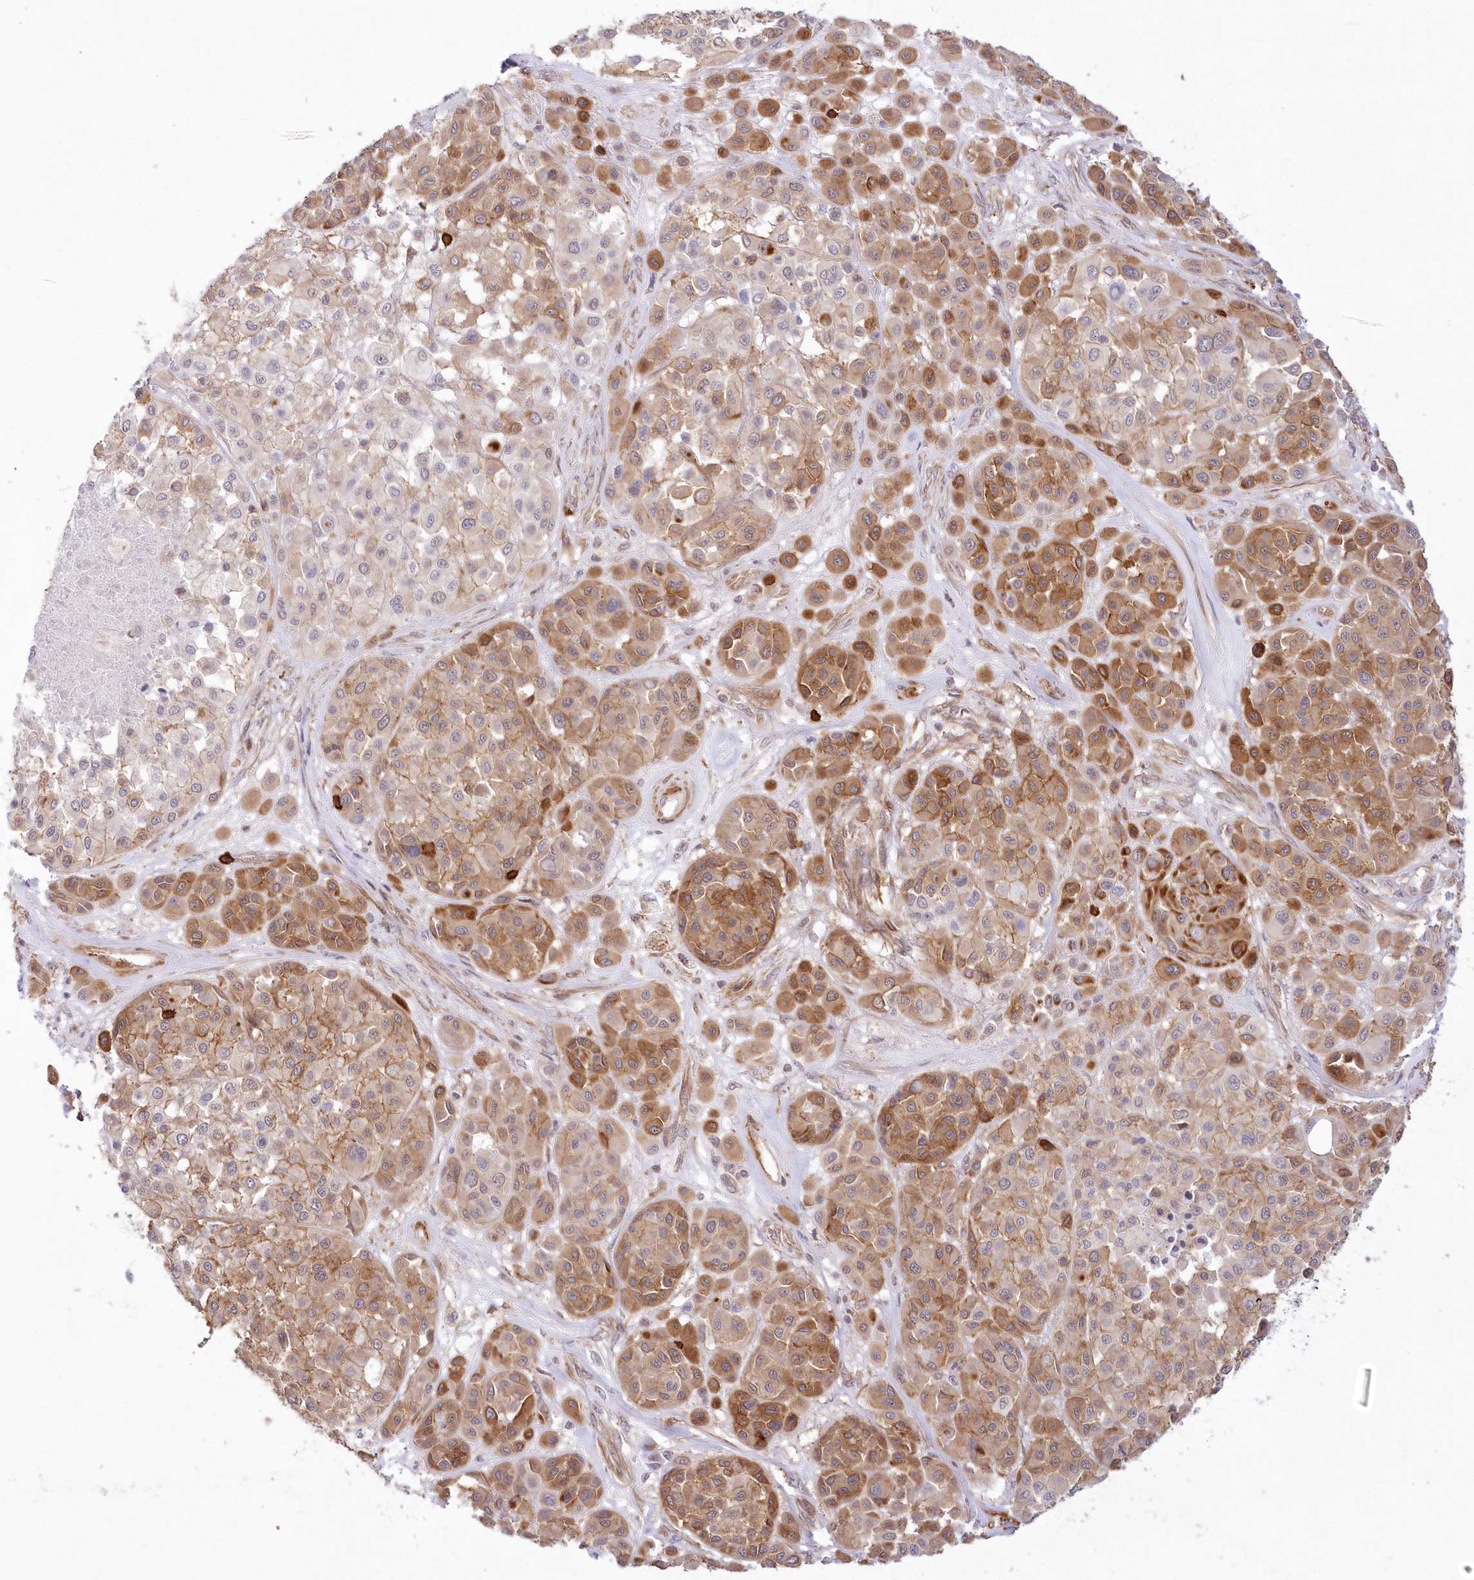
{"staining": {"intensity": "moderate", "quantity": ">75%", "location": "cytoplasmic/membranous"}, "tissue": "melanoma", "cell_type": "Tumor cells", "image_type": "cancer", "snomed": [{"axis": "morphology", "description": "Malignant melanoma, Metastatic site"}, {"axis": "topography", "description": "Soft tissue"}], "caption": "A micrograph of malignant melanoma (metastatic site) stained for a protein demonstrates moderate cytoplasmic/membranous brown staining in tumor cells.", "gene": "AFAP1L2", "patient": {"sex": "male", "age": 41}}